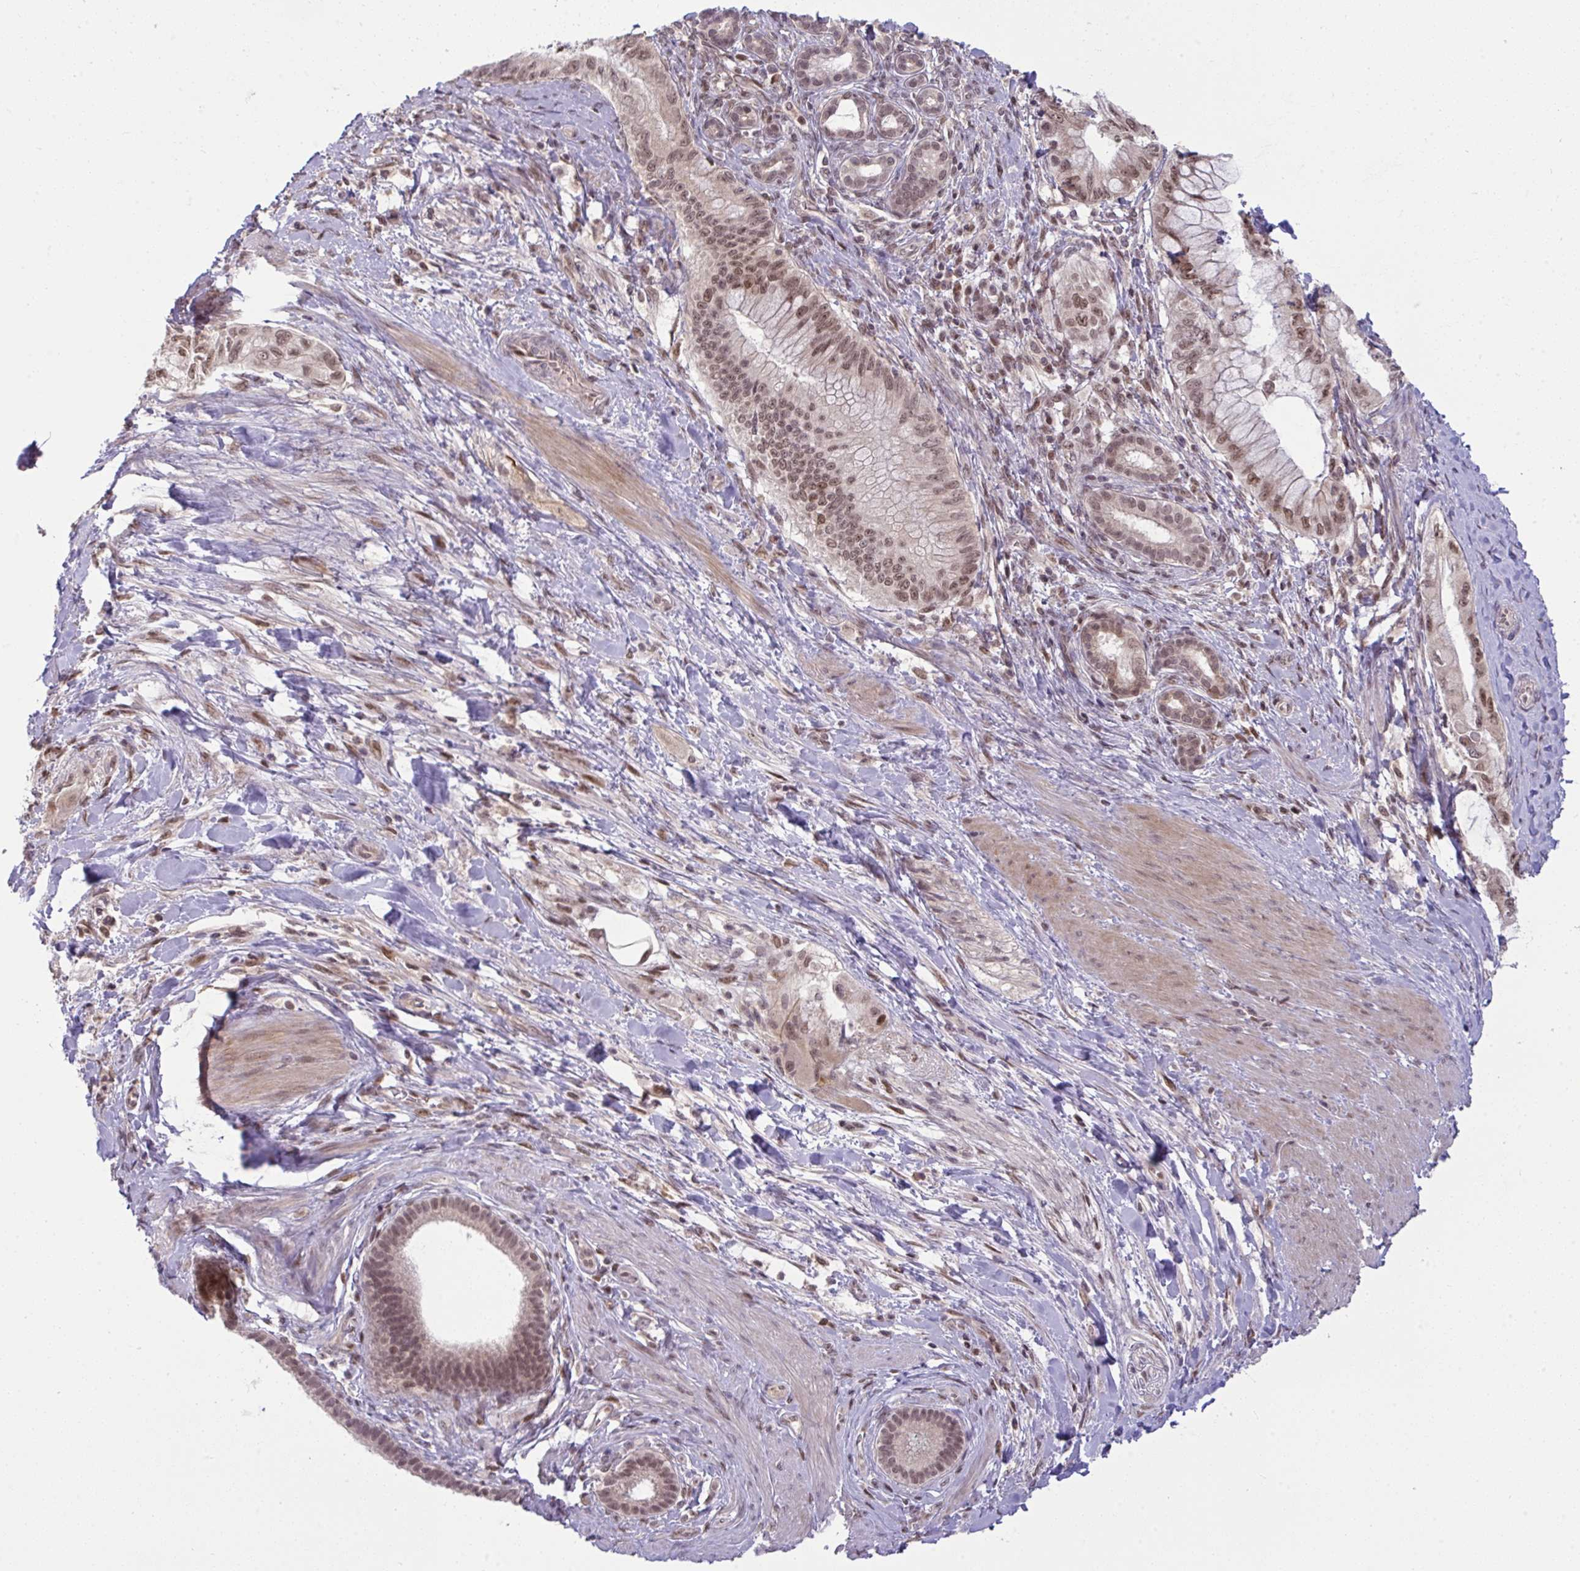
{"staining": {"intensity": "moderate", "quantity": ">75%", "location": "nuclear"}, "tissue": "pancreatic cancer", "cell_type": "Tumor cells", "image_type": "cancer", "snomed": [{"axis": "morphology", "description": "Adenocarcinoma, NOS"}, {"axis": "topography", "description": "Pancreas"}], "caption": "There is medium levels of moderate nuclear positivity in tumor cells of adenocarcinoma (pancreatic), as demonstrated by immunohistochemical staining (brown color).", "gene": "KLF2", "patient": {"sex": "male", "age": 48}}